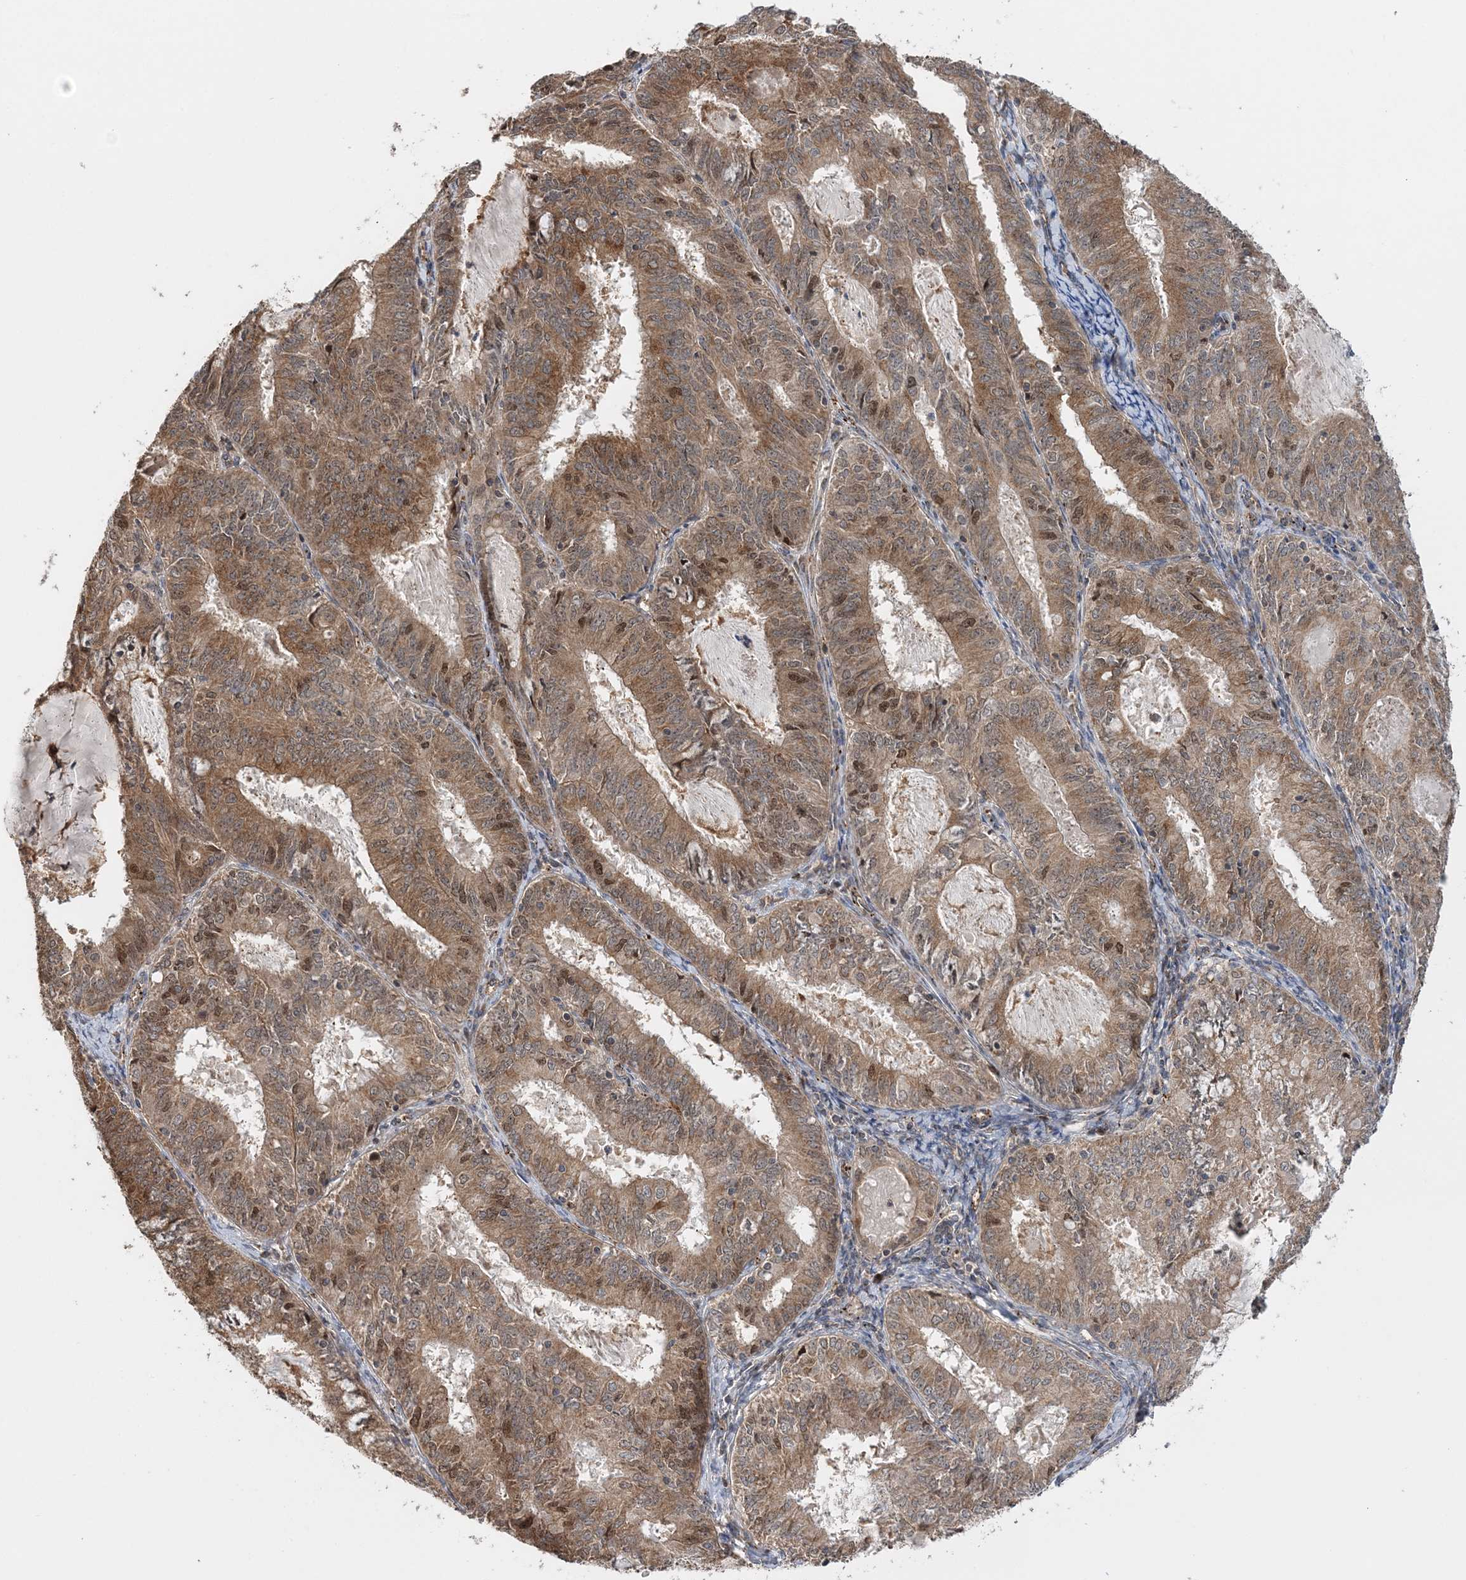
{"staining": {"intensity": "moderate", "quantity": ">75%", "location": "cytoplasmic/membranous,nuclear"}, "tissue": "endometrial cancer", "cell_type": "Tumor cells", "image_type": "cancer", "snomed": [{"axis": "morphology", "description": "Adenocarcinoma, NOS"}, {"axis": "topography", "description": "Endometrium"}], "caption": "Endometrial cancer tissue reveals moderate cytoplasmic/membranous and nuclear staining in about >75% of tumor cells, visualized by immunohistochemistry. (brown staining indicates protein expression, while blue staining denotes nuclei).", "gene": "KIF4A", "patient": {"sex": "female", "age": 57}}